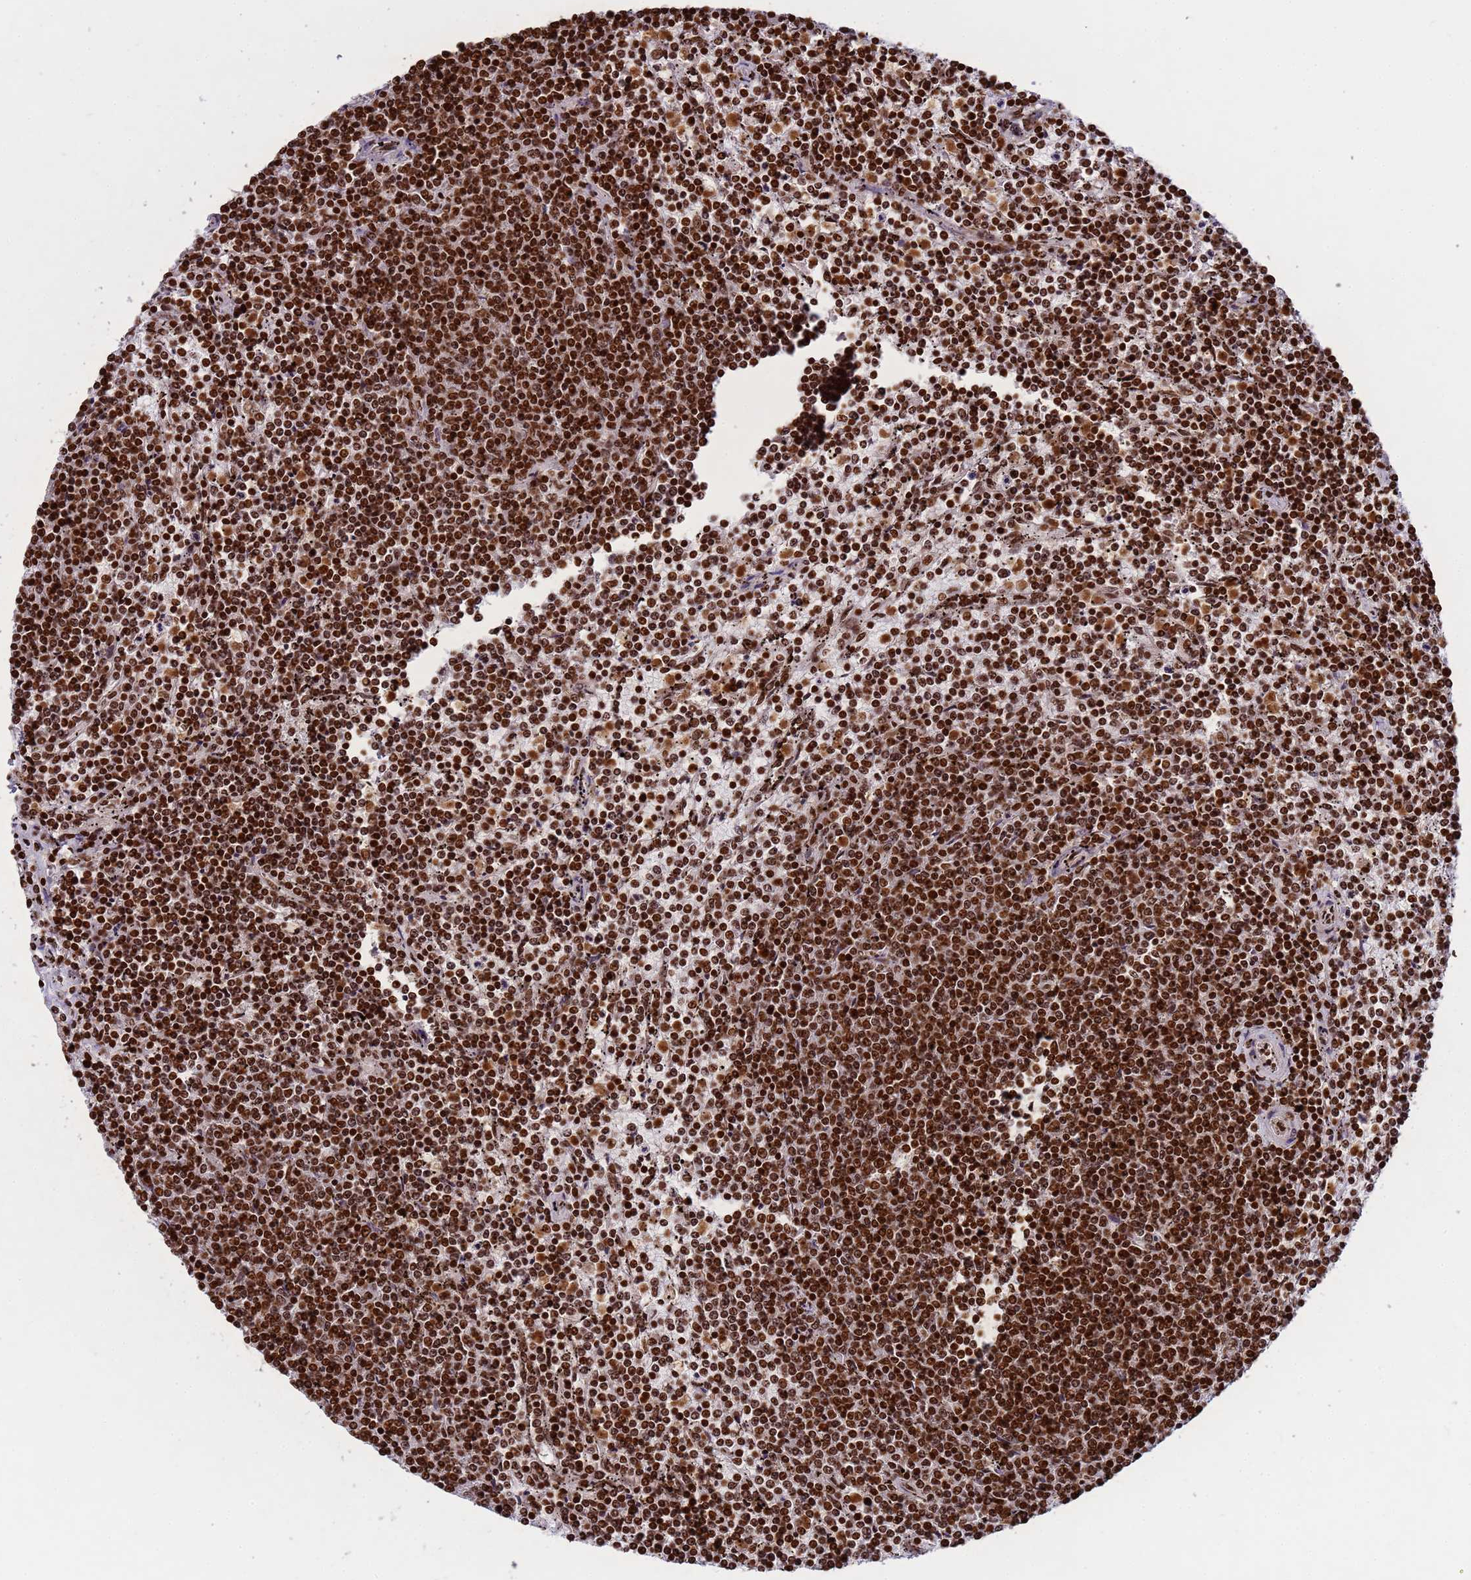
{"staining": {"intensity": "strong", "quantity": ">75%", "location": "nuclear"}, "tissue": "lymphoma", "cell_type": "Tumor cells", "image_type": "cancer", "snomed": [{"axis": "morphology", "description": "Malignant lymphoma, non-Hodgkin's type, Low grade"}, {"axis": "topography", "description": "Spleen"}], "caption": "Human low-grade malignant lymphoma, non-Hodgkin's type stained with a protein marker shows strong staining in tumor cells.", "gene": "H3-3B", "patient": {"sex": "female", "age": 50}}